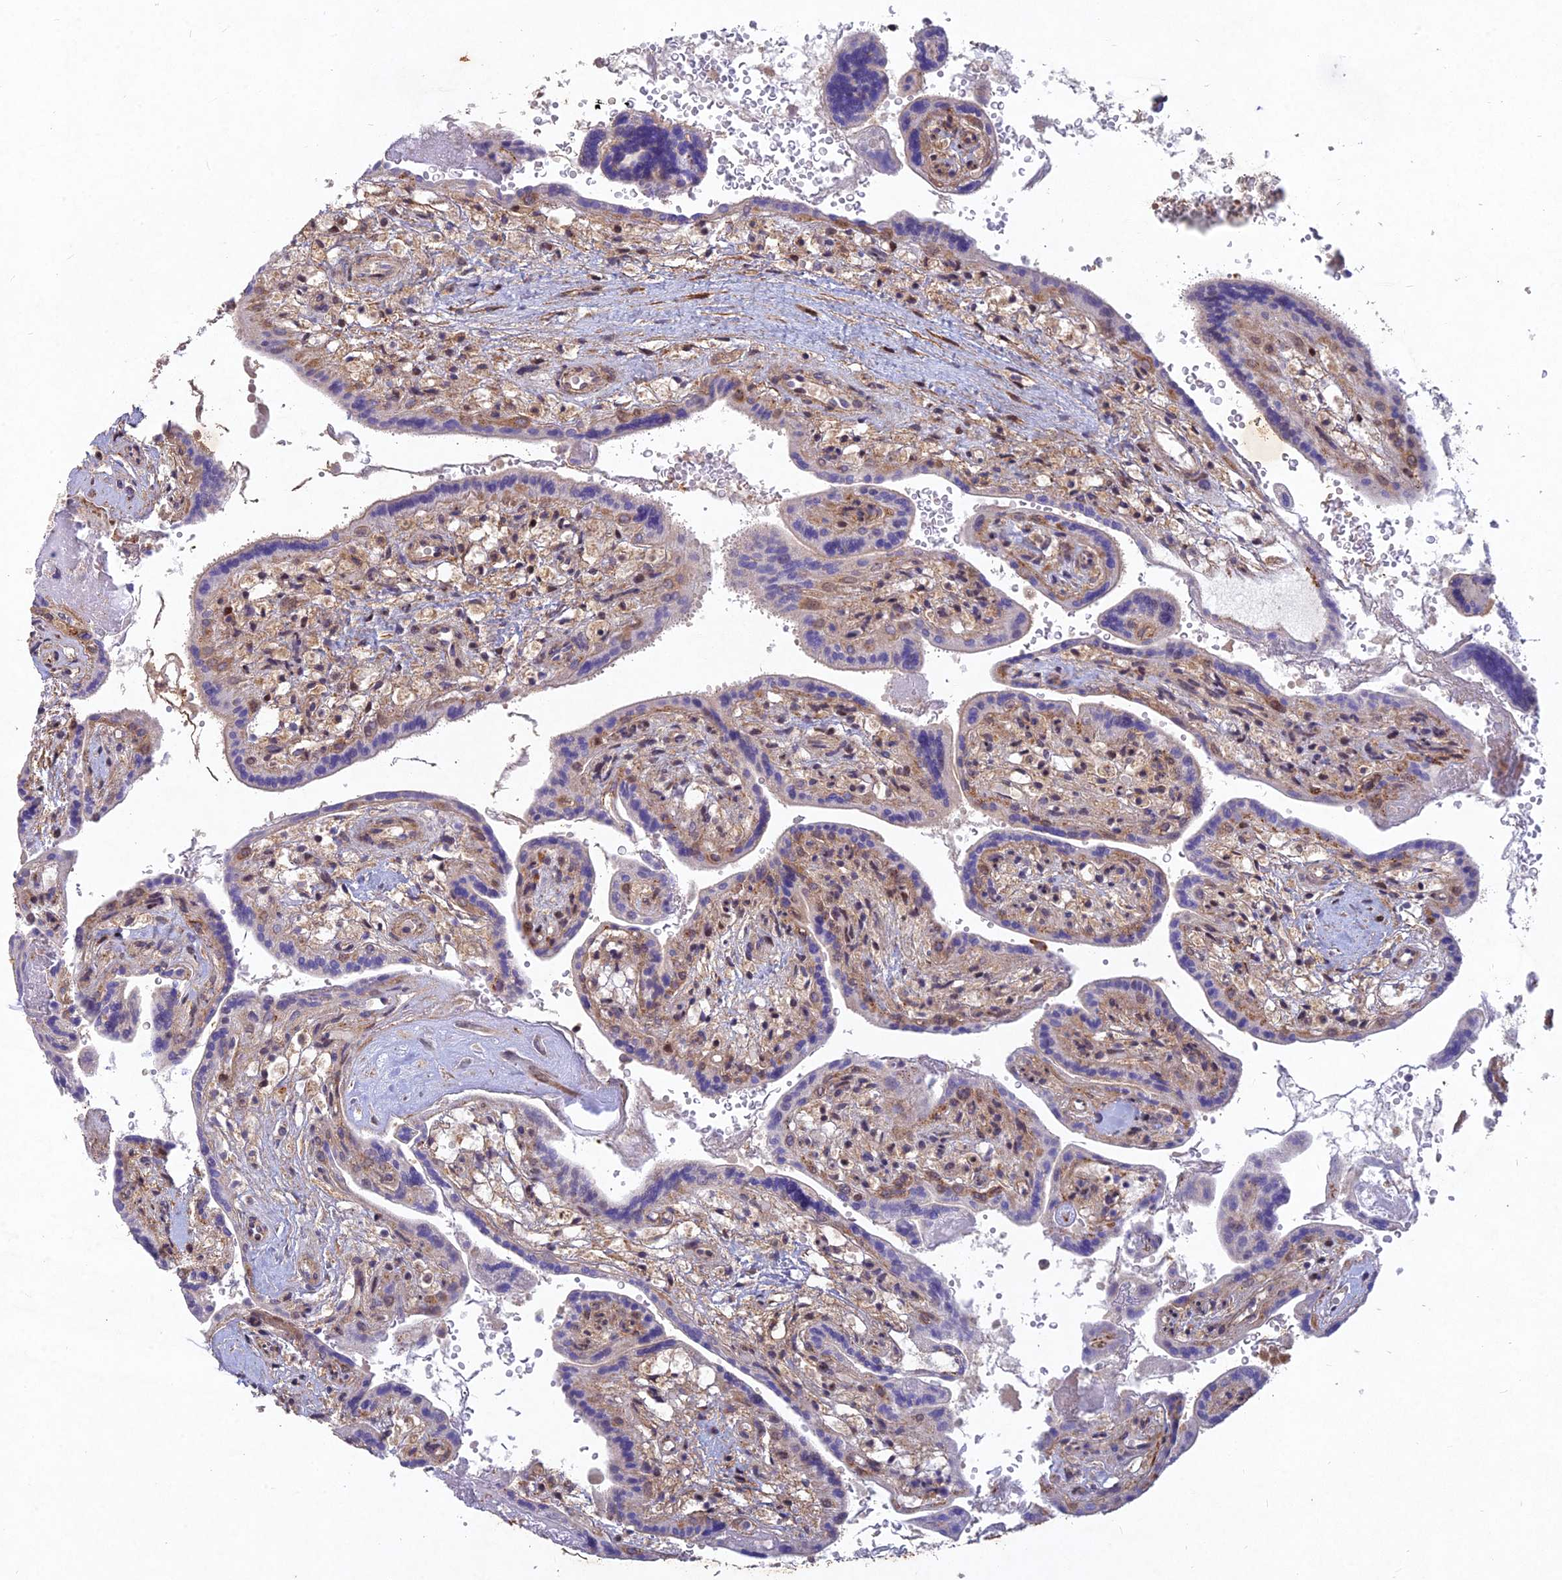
{"staining": {"intensity": "moderate", "quantity": "<25%", "location": "cytoplasmic/membranous,nuclear"}, "tissue": "placenta", "cell_type": "Trophoblastic cells", "image_type": "normal", "snomed": [{"axis": "morphology", "description": "Normal tissue, NOS"}, {"axis": "topography", "description": "Placenta"}], "caption": "A low amount of moderate cytoplasmic/membranous,nuclear staining is appreciated in approximately <25% of trophoblastic cells in unremarkable placenta. (Stains: DAB in brown, nuclei in blue, Microscopy: brightfield microscopy at high magnification).", "gene": "RELCH", "patient": {"sex": "female", "age": 37}}